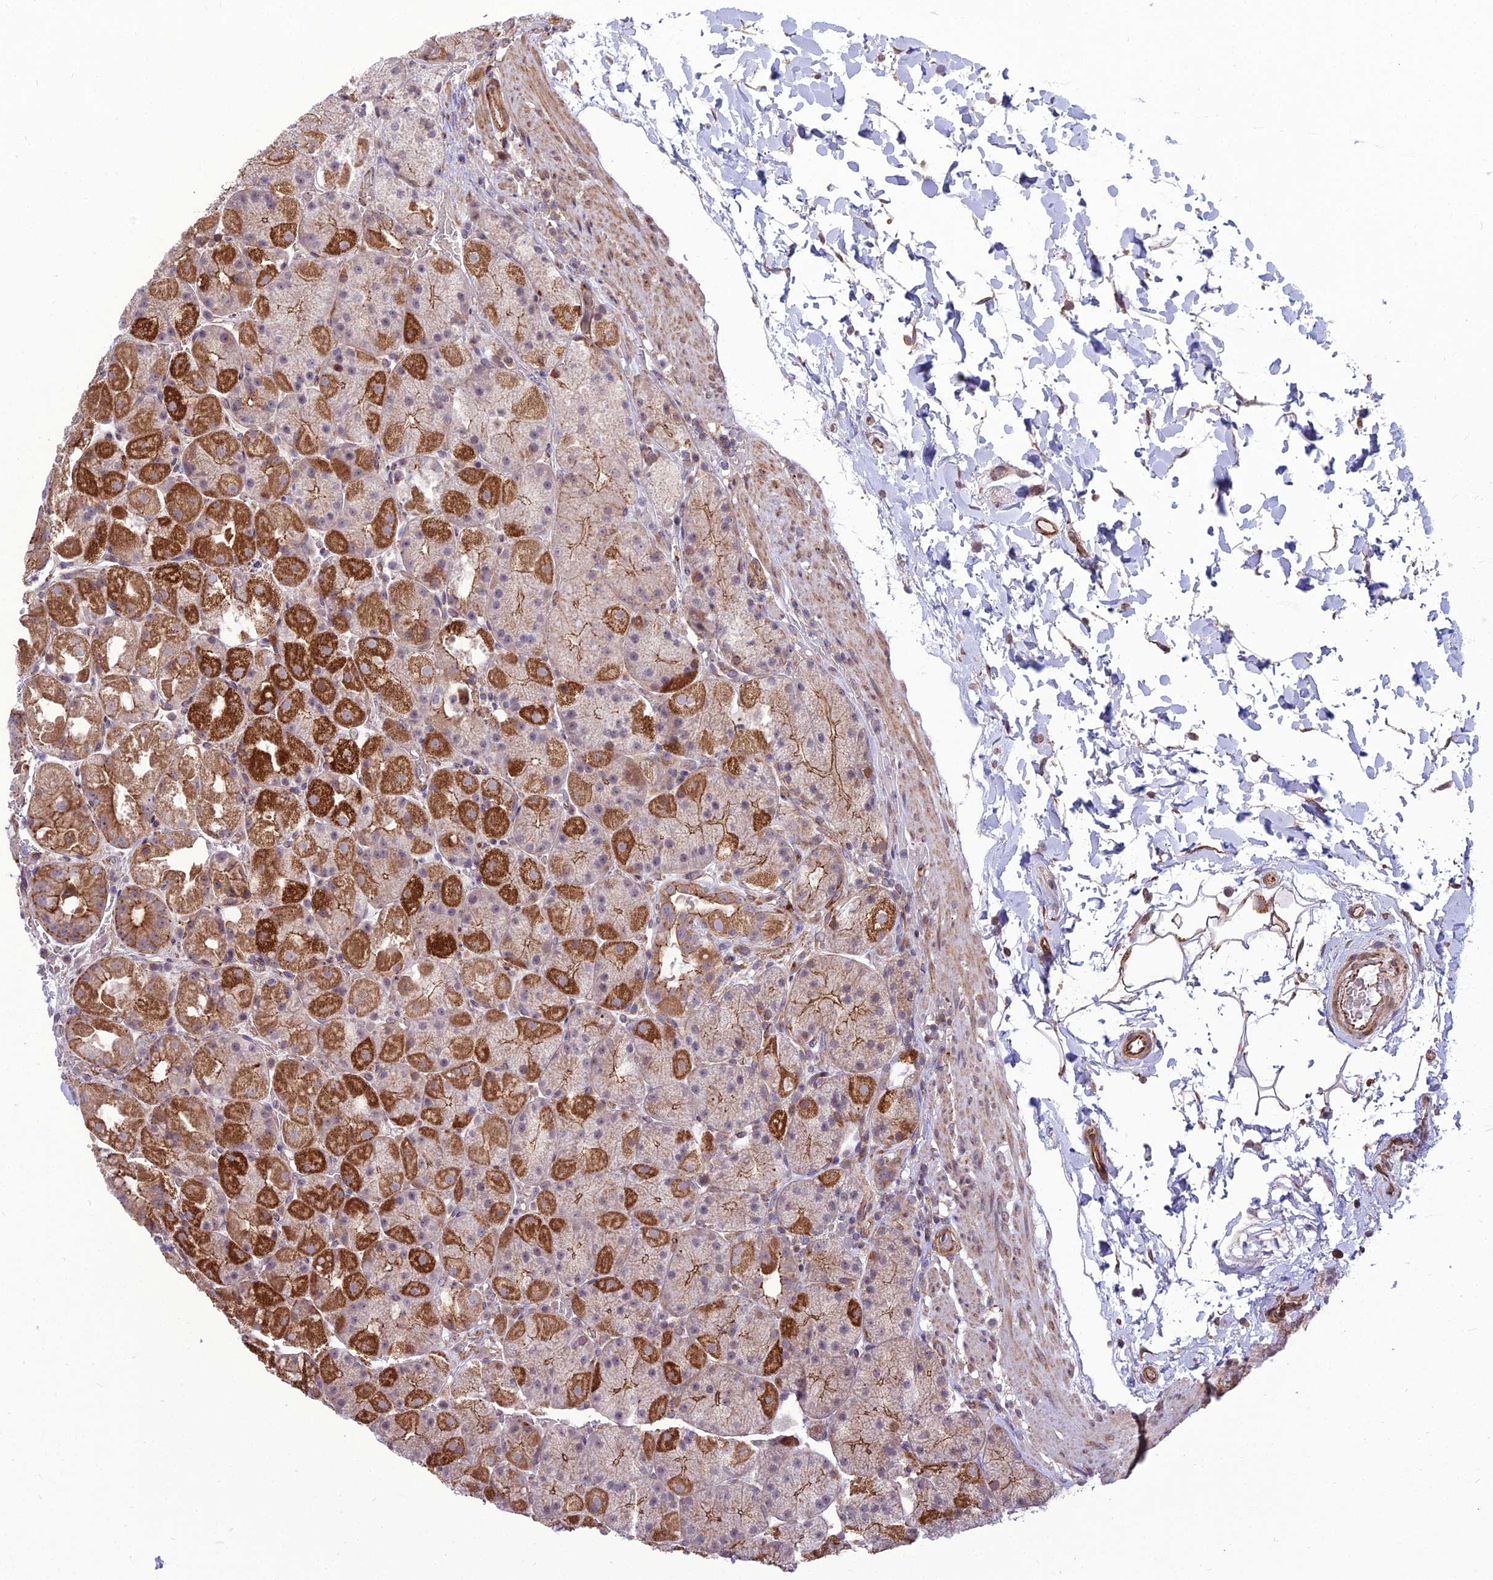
{"staining": {"intensity": "strong", "quantity": "25%-75%", "location": "cytoplasmic/membranous"}, "tissue": "stomach", "cell_type": "Glandular cells", "image_type": "normal", "snomed": [{"axis": "morphology", "description": "Normal tissue, NOS"}, {"axis": "topography", "description": "Stomach, upper"}, {"axis": "topography", "description": "Stomach, lower"}], "caption": "The photomicrograph exhibits immunohistochemical staining of unremarkable stomach. There is strong cytoplasmic/membranous positivity is seen in about 25%-75% of glandular cells. Nuclei are stained in blue.", "gene": "TSPYL2", "patient": {"sex": "male", "age": 67}}